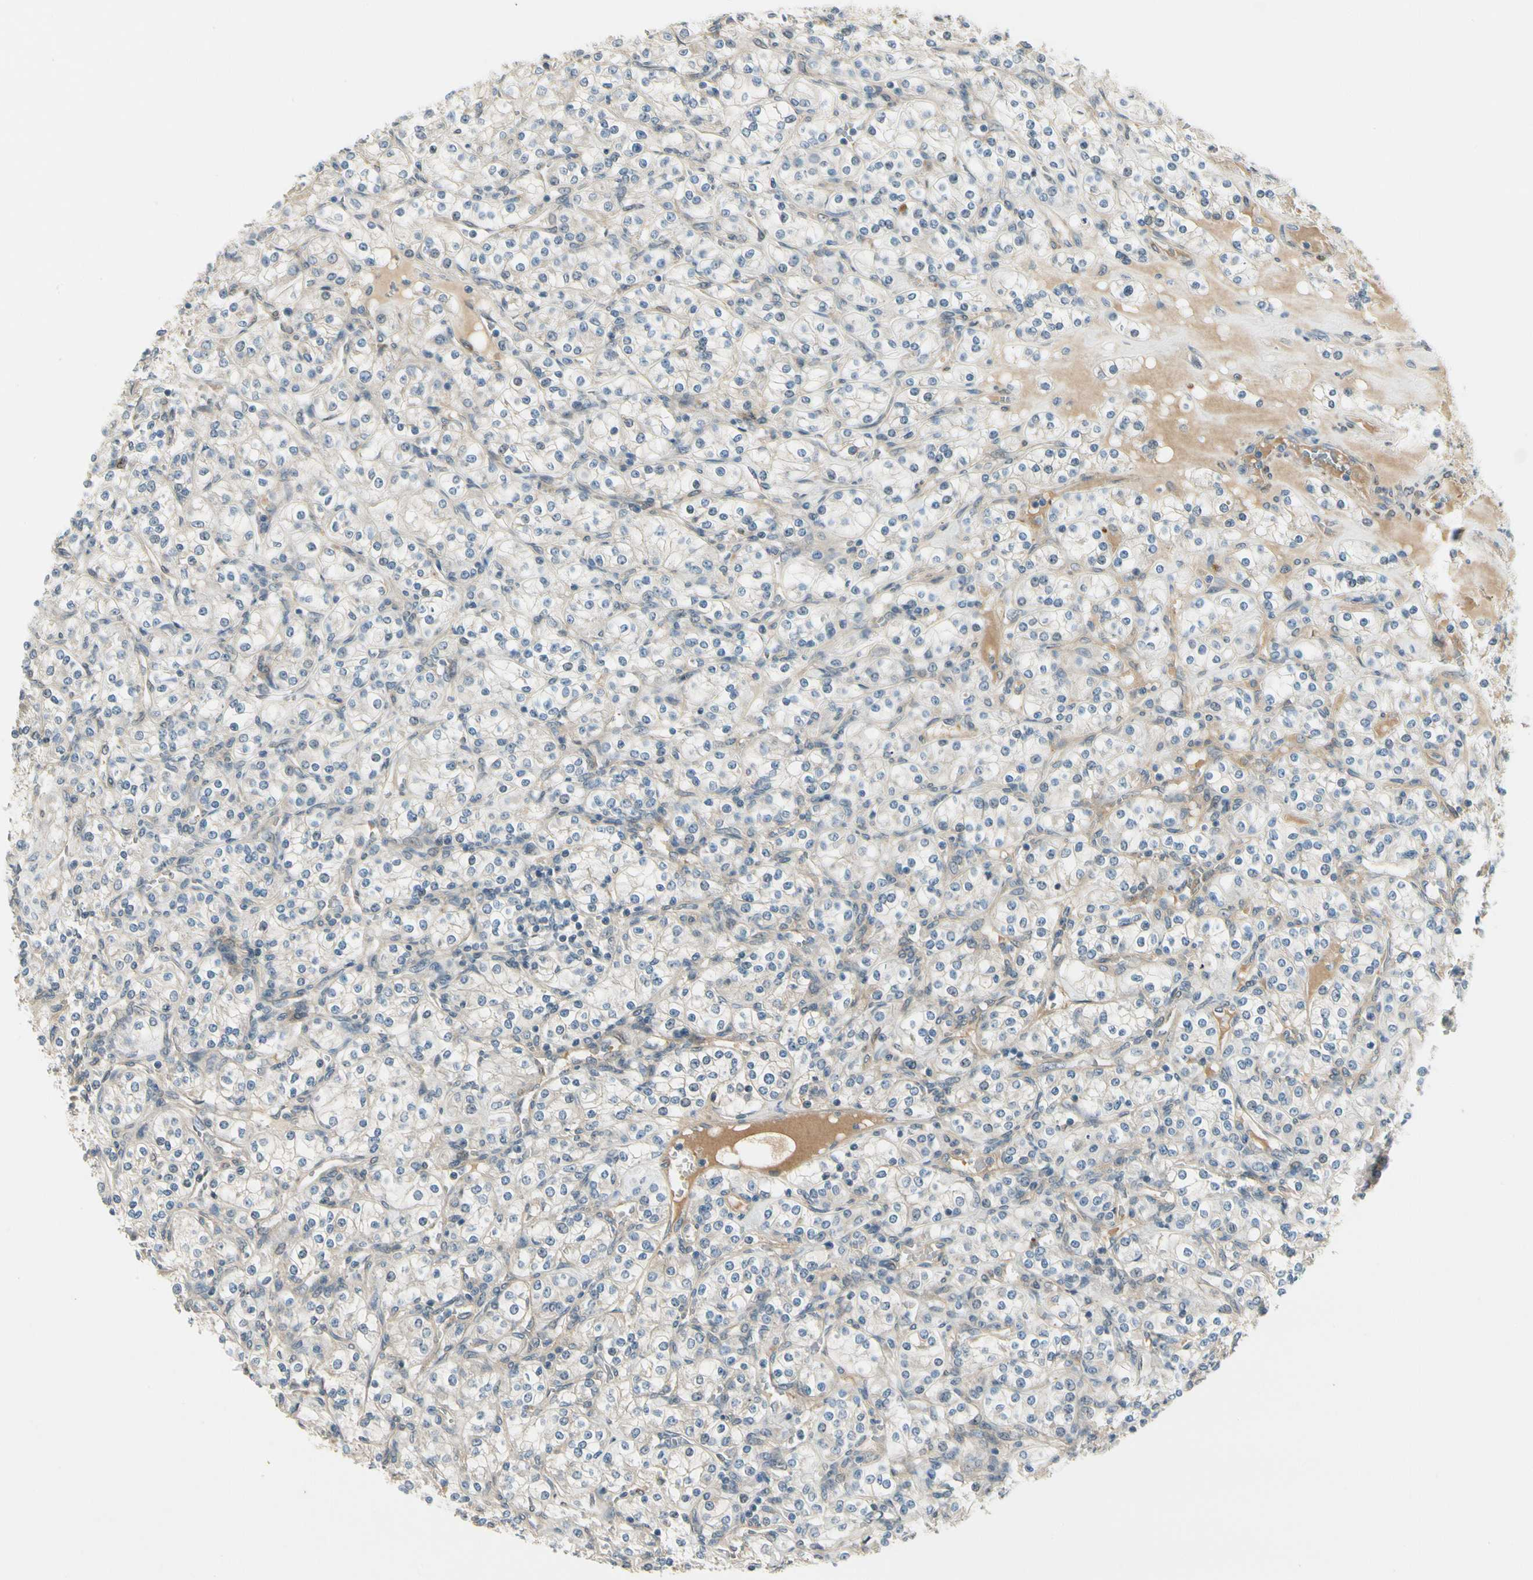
{"staining": {"intensity": "negative", "quantity": "none", "location": "none"}, "tissue": "renal cancer", "cell_type": "Tumor cells", "image_type": "cancer", "snomed": [{"axis": "morphology", "description": "Adenocarcinoma, NOS"}, {"axis": "topography", "description": "Kidney"}], "caption": "Protein analysis of renal cancer (adenocarcinoma) displays no significant expression in tumor cells.", "gene": "EPHB3", "patient": {"sex": "male", "age": 77}}